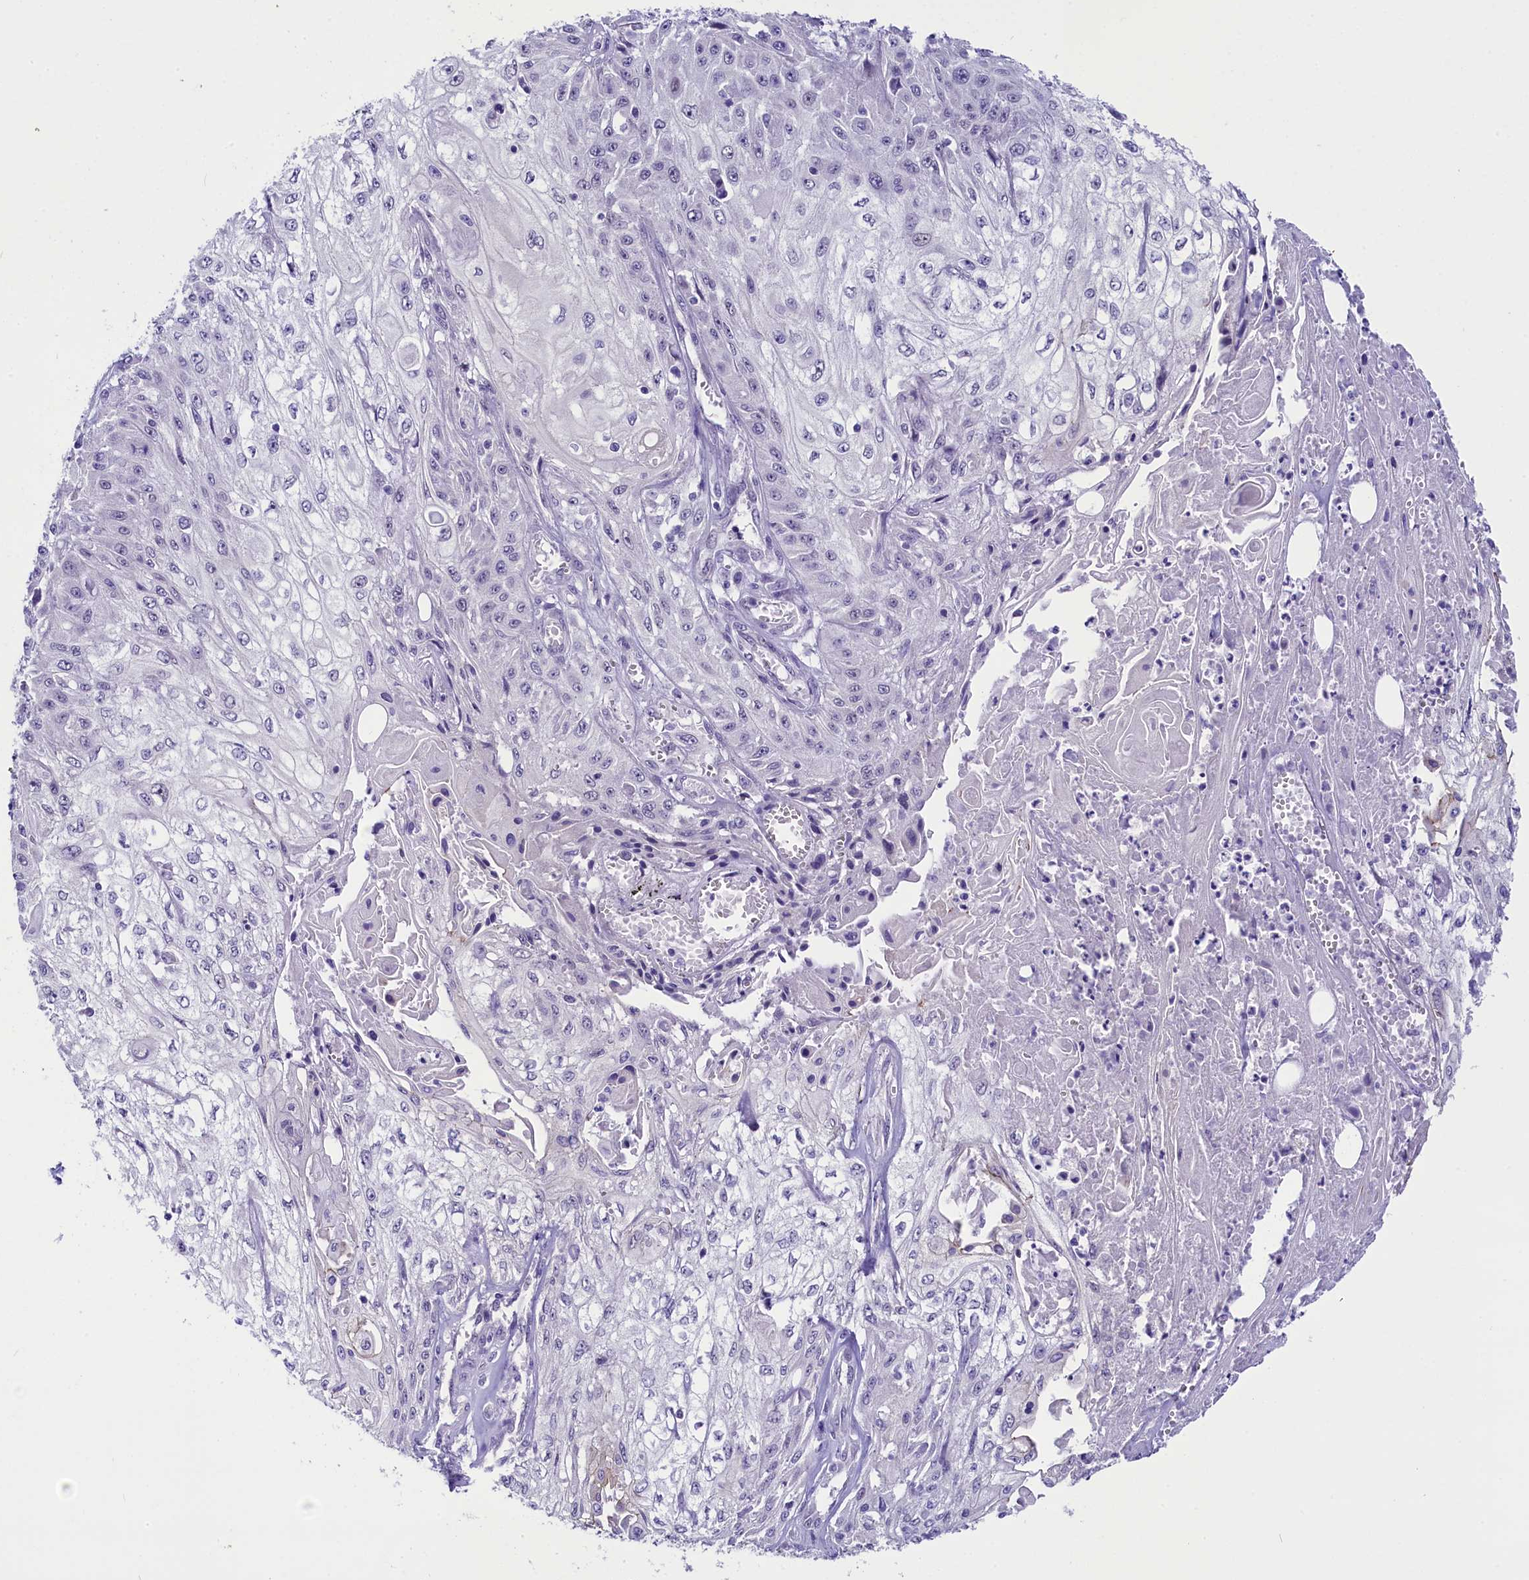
{"staining": {"intensity": "negative", "quantity": "none", "location": "none"}, "tissue": "skin cancer", "cell_type": "Tumor cells", "image_type": "cancer", "snomed": [{"axis": "morphology", "description": "Squamous cell carcinoma, NOS"}, {"axis": "morphology", "description": "Squamous cell carcinoma, metastatic, NOS"}, {"axis": "topography", "description": "Skin"}, {"axis": "topography", "description": "Lymph node"}], "caption": "Tumor cells show no significant protein expression in metastatic squamous cell carcinoma (skin).", "gene": "OSGEP", "patient": {"sex": "male", "age": 75}}